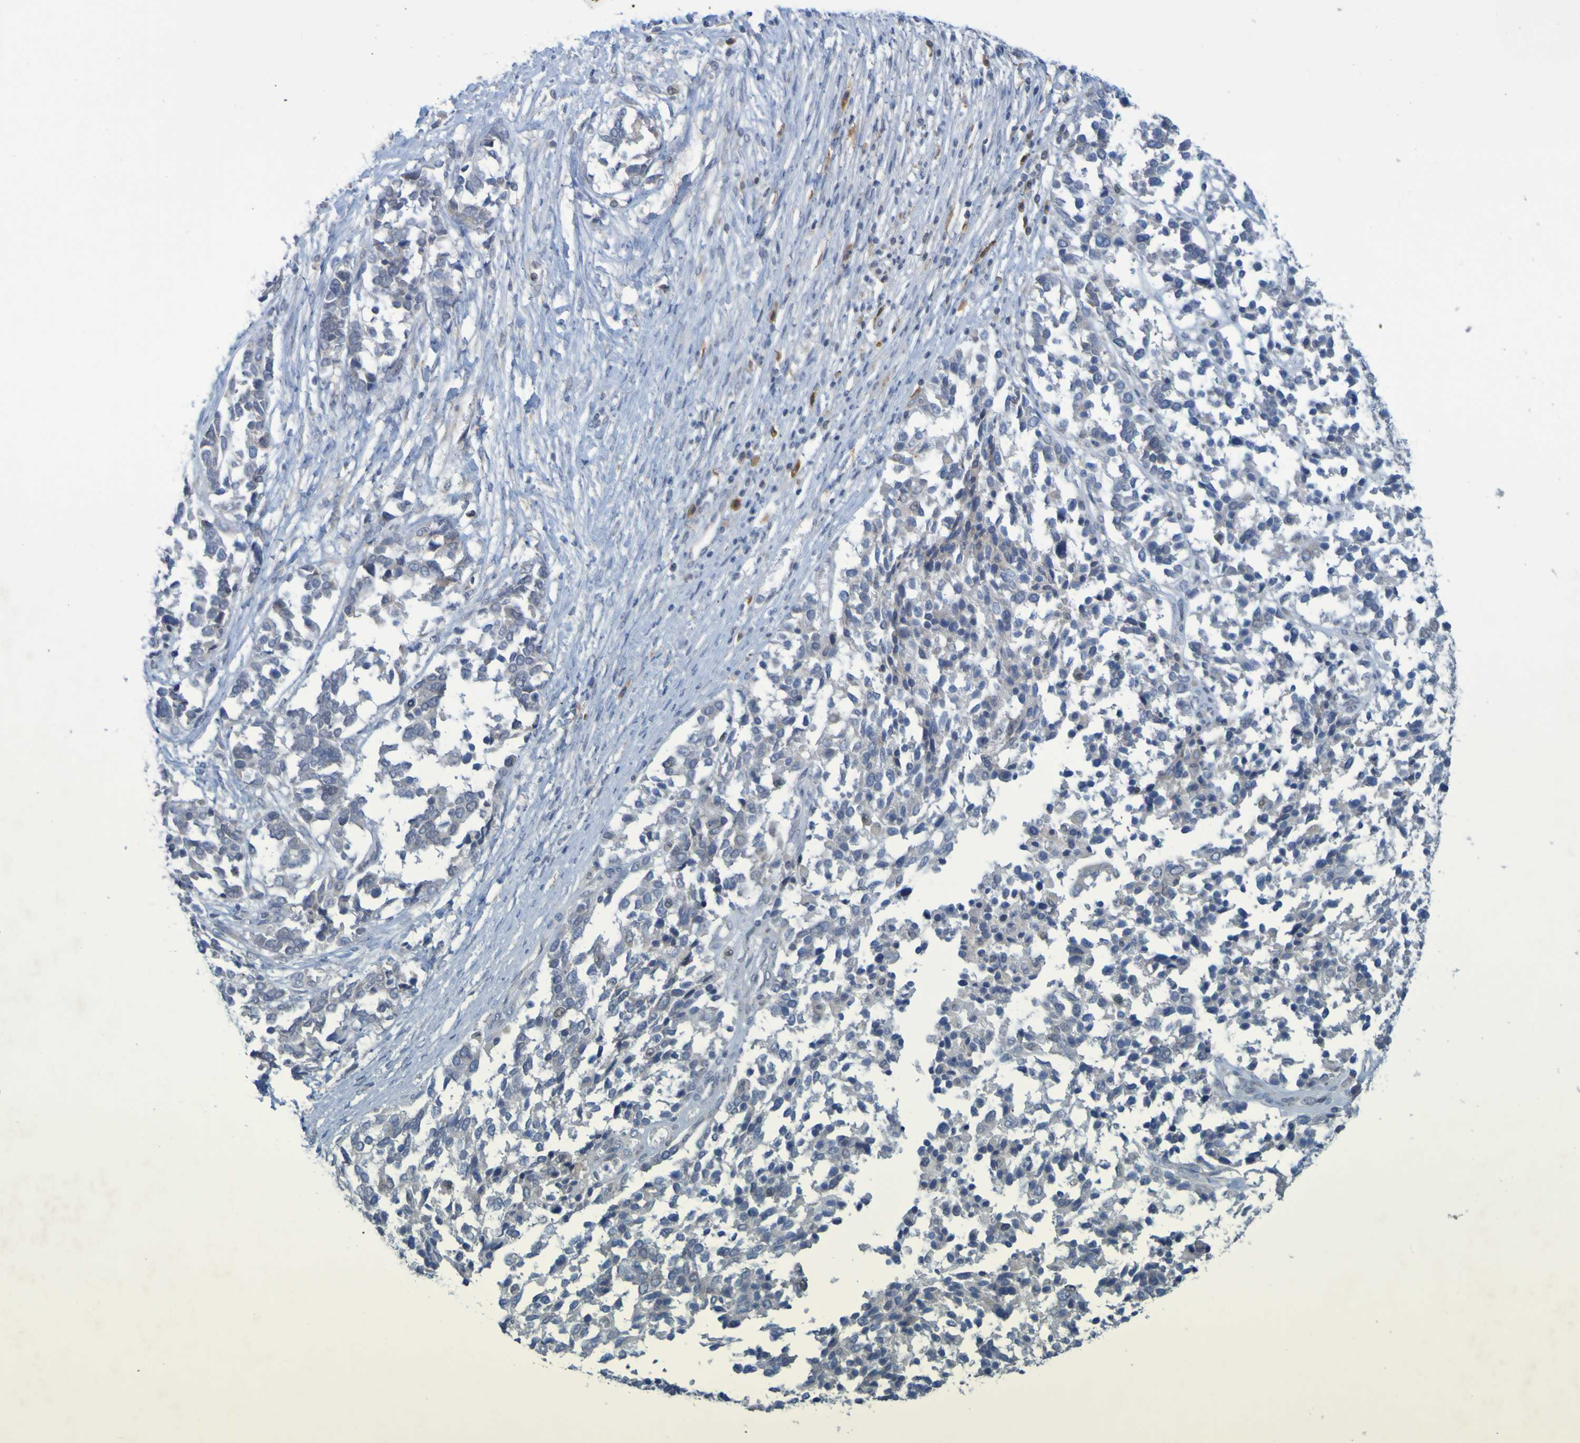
{"staining": {"intensity": "weak", "quantity": "<25%", "location": "cytoplasmic/membranous"}, "tissue": "ovarian cancer", "cell_type": "Tumor cells", "image_type": "cancer", "snomed": [{"axis": "morphology", "description": "Cystadenocarcinoma, serous, NOS"}, {"axis": "topography", "description": "Ovary"}], "caption": "A high-resolution image shows immunohistochemistry (IHC) staining of ovarian cancer (serous cystadenocarcinoma), which exhibits no significant expression in tumor cells.", "gene": "LILRB5", "patient": {"sex": "female", "age": 44}}